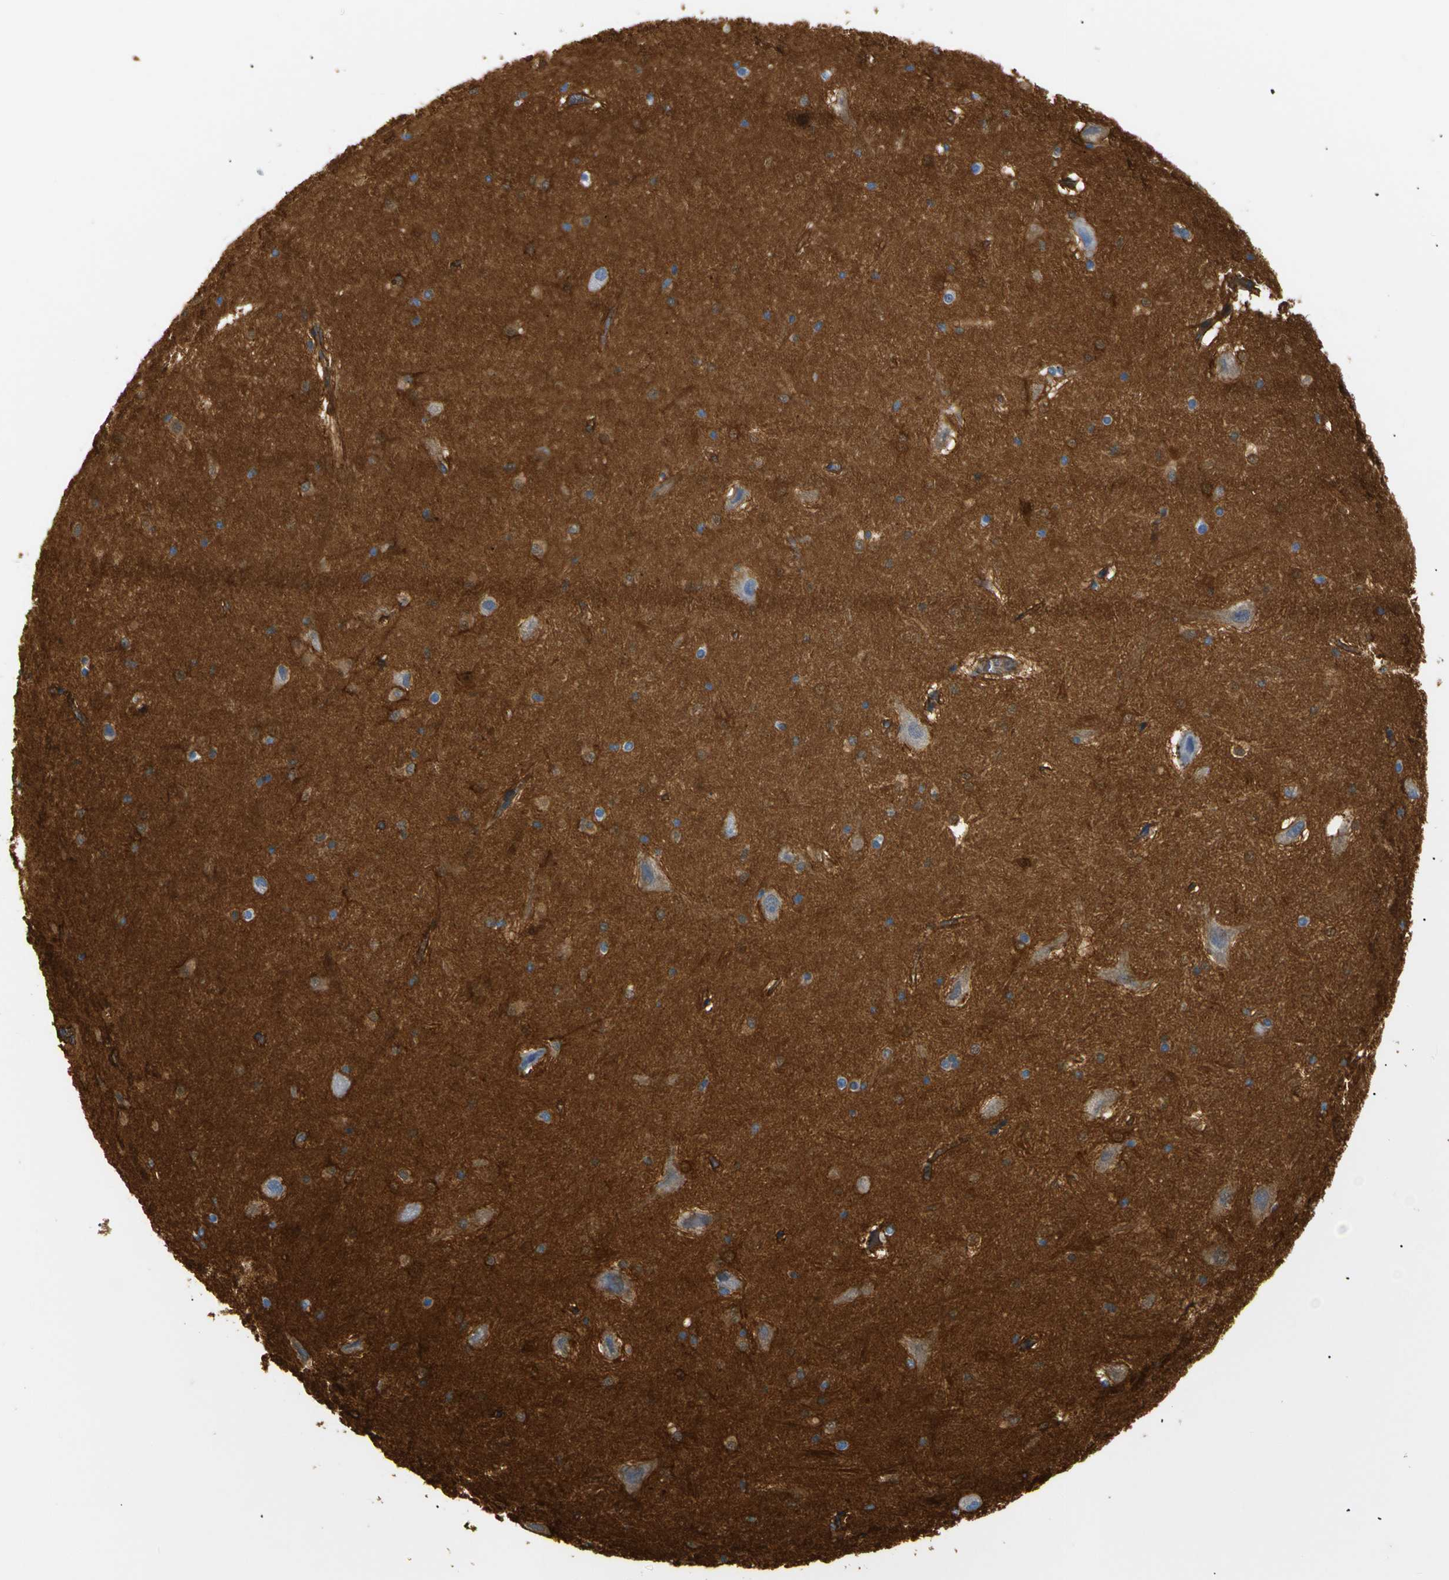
{"staining": {"intensity": "moderate", "quantity": "25%-75%", "location": "cytoplasmic/membranous"}, "tissue": "hippocampus", "cell_type": "Glial cells", "image_type": "normal", "snomed": [{"axis": "morphology", "description": "Normal tissue, NOS"}, {"axis": "topography", "description": "Hippocampus"}], "caption": "Benign hippocampus displays moderate cytoplasmic/membranous staining in about 25%-75% of glial cells, visualized by immunohistochemistry. The protein is stained brown, and the nuclei are stained in blue (DAB IHC with brightfield microscopy, high magnification).", "gene": "SPTBN1", "patient": {"sex": "male", "age": 45}}